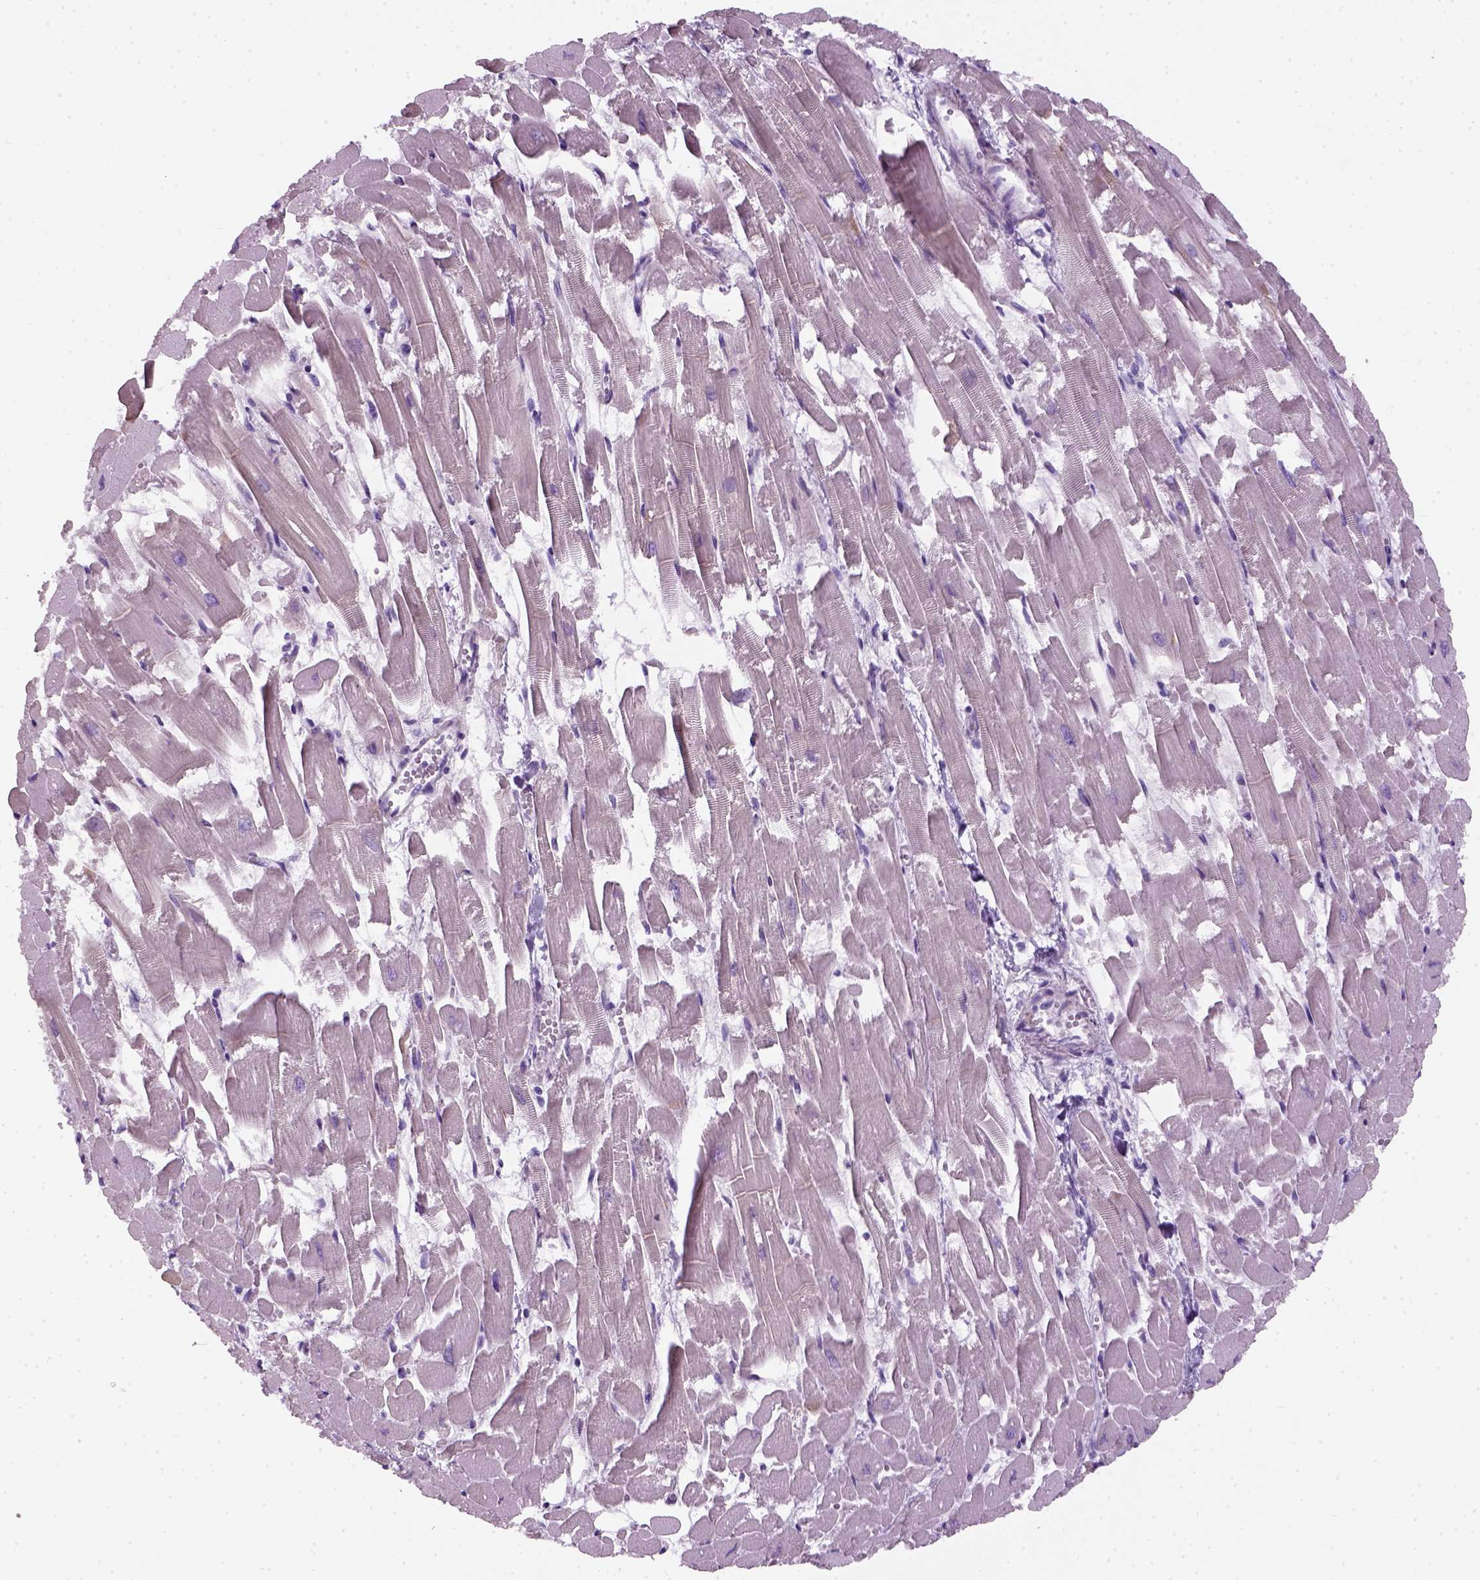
{"staining": {"intensity": "negative", "quantity": "none", "location": "none"}, "tissue": "heart muscle", "cell_type": "Cardiomyocytes", "image_type": "normal", "snomed": [{"axis": "morphology", "description": "Normal tissue, NOS"}, {"axis": "topography", "description": "Heart"}], "caption": "Immunohistochemistry (IHC) photomicrograph of unremarkable heart muscle: heart muscle stained with DAB displays no significant protein positivity in cardiomyocytes. (DAB (3,3'-diaminobenzidine) immunohistochemistry visualized using brightfield microscopy, high magnification).", "gene": "FAM161A", "patient": {"sex": "female", "age": 52}}